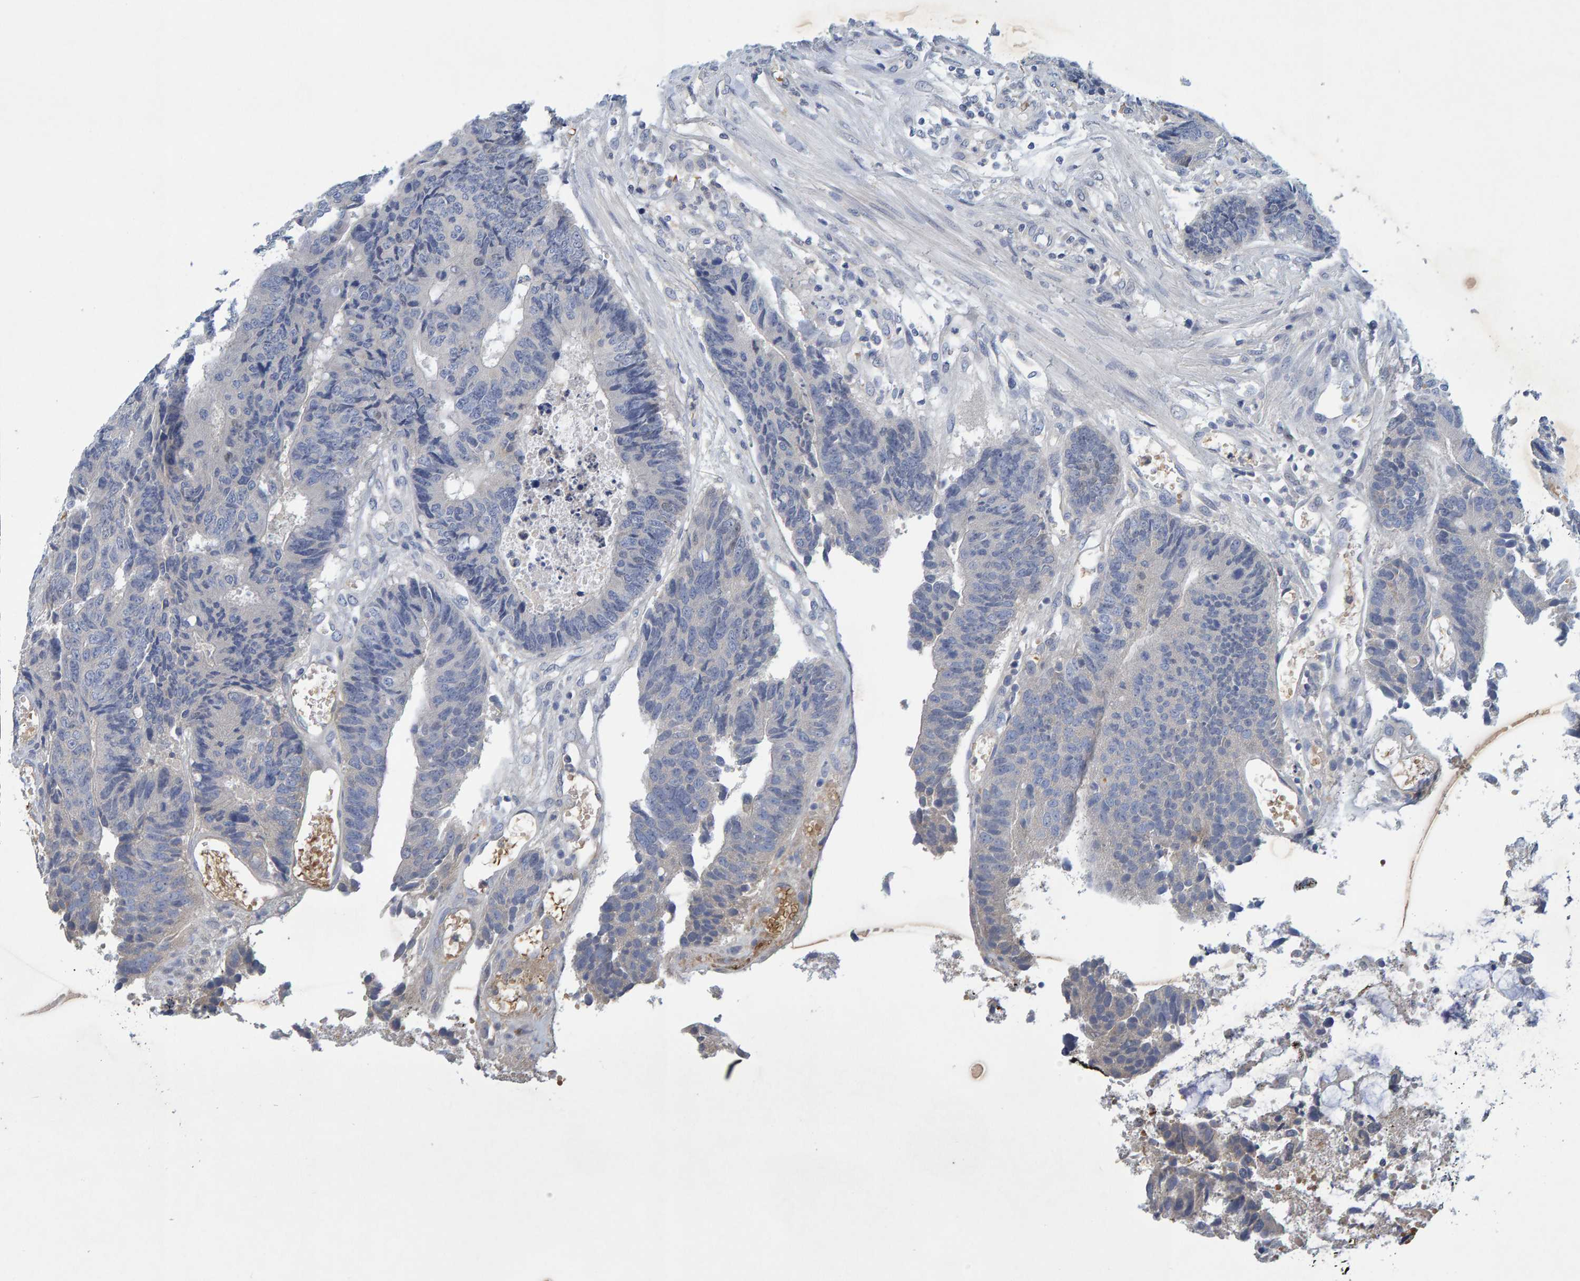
{"staining": {"intensity": "negative", "quantity": "none", "location": "none"}, "tissue": "colorectal cancer", "cell_type": "Tumor cells", "image_type": "cancer", "snomed": [{"axis": "morphology", "description": "Adenocarcinoma, NOS"}, {"axis": "topography", "description": "Rectum"}], "caption": "DAB immunohistochemical staining of human colorectal cancer shows no significant staining in tumor cells.", "gene": "ALAD", "patient": {"sex": "male", "age": 84}}